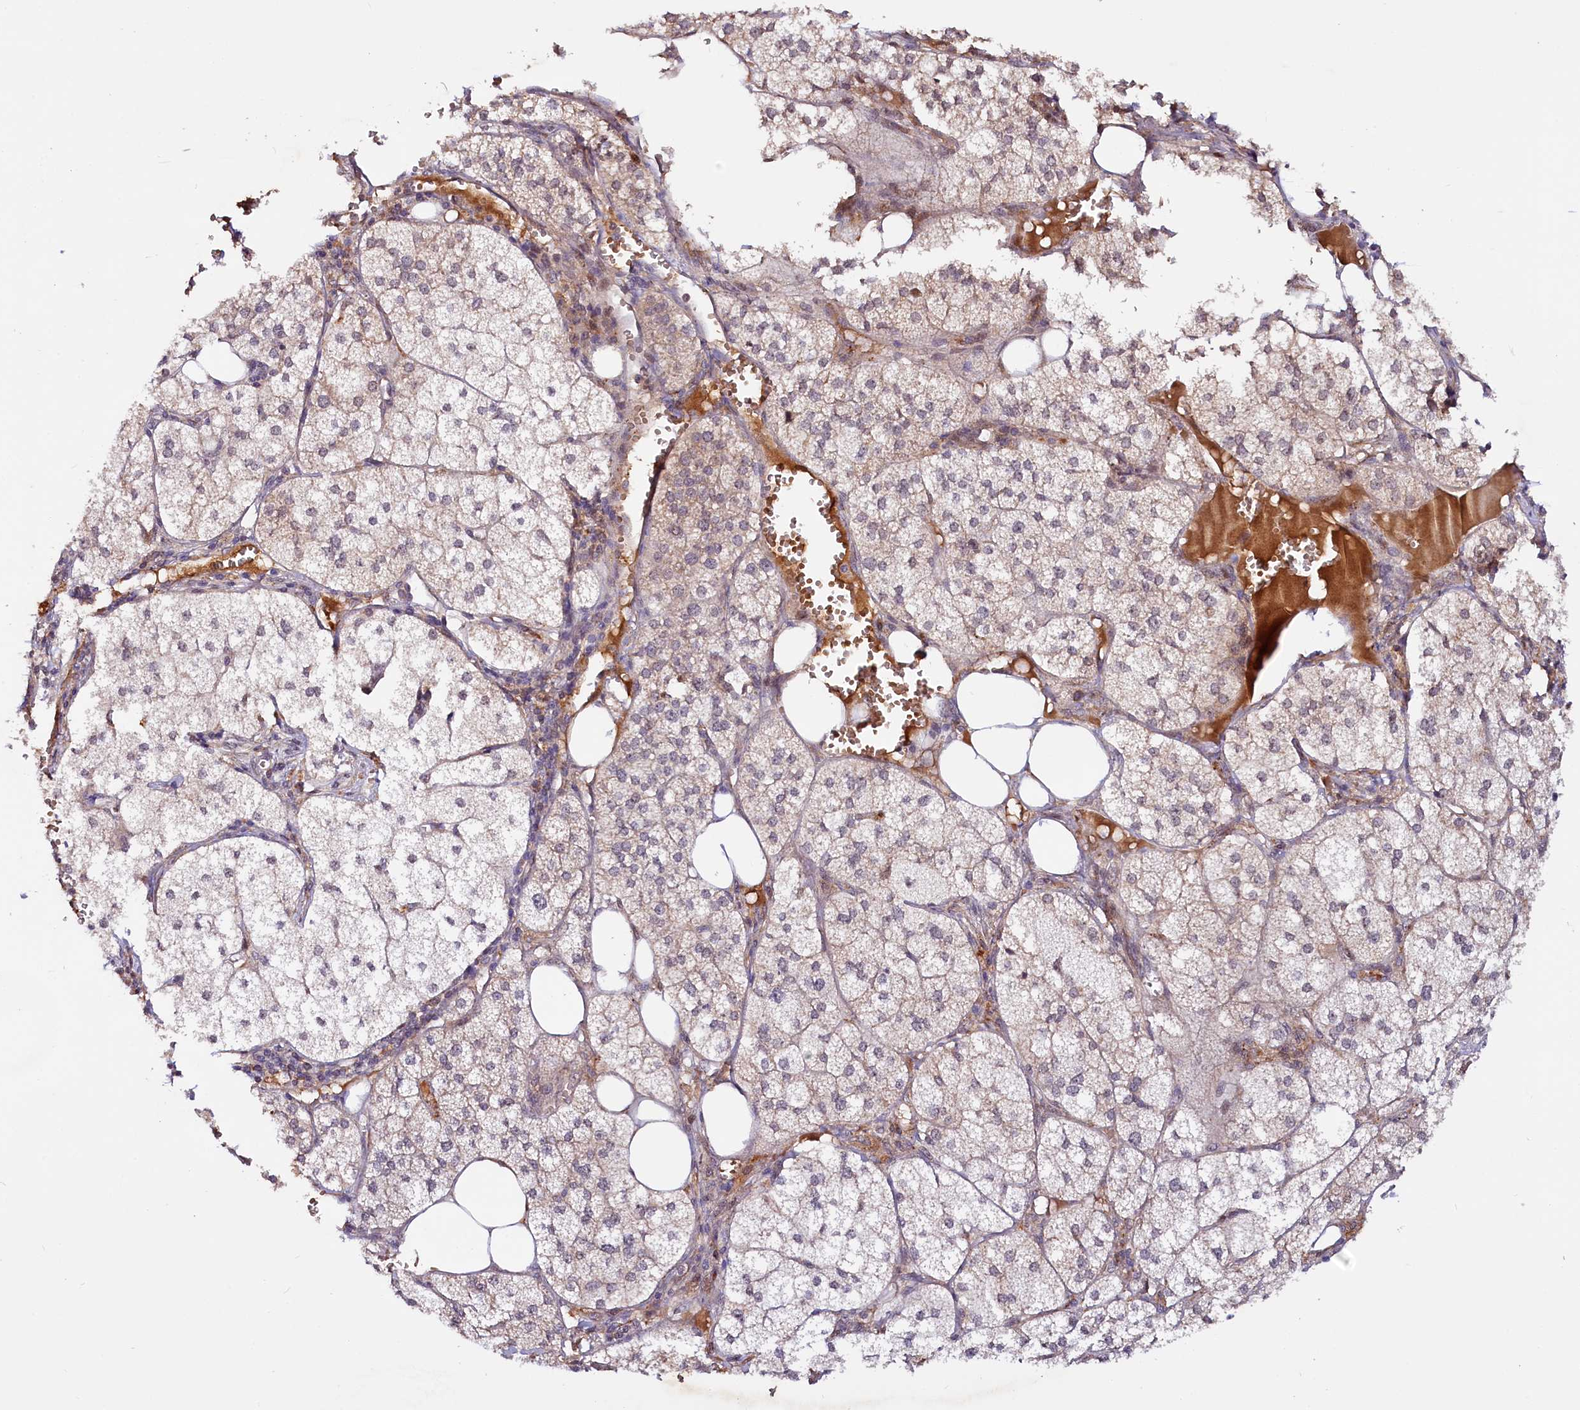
{"staining": {"intensity": "weak", "quantity": "25%-75%", "location": "cytoplasmic/membranous"}, "tissue": "adrenal gland", "cell_type": "Glandular cells", "image_type": "normal", "snomed": [{"axis": "morphology", "description": "Normal tissue, NOS"}, {"axis": "topography", "description": "Adrenal gland"}], "caption": "This photomicrograph reveals immunohistochemistry staining of benign human adrenal gland, with low weak cytoplasmic/membranous expression in approximately 25%-75% of glandular cells.", "gene": "N4BP2L1", "patient": {"sex": "female", "age": 61}}